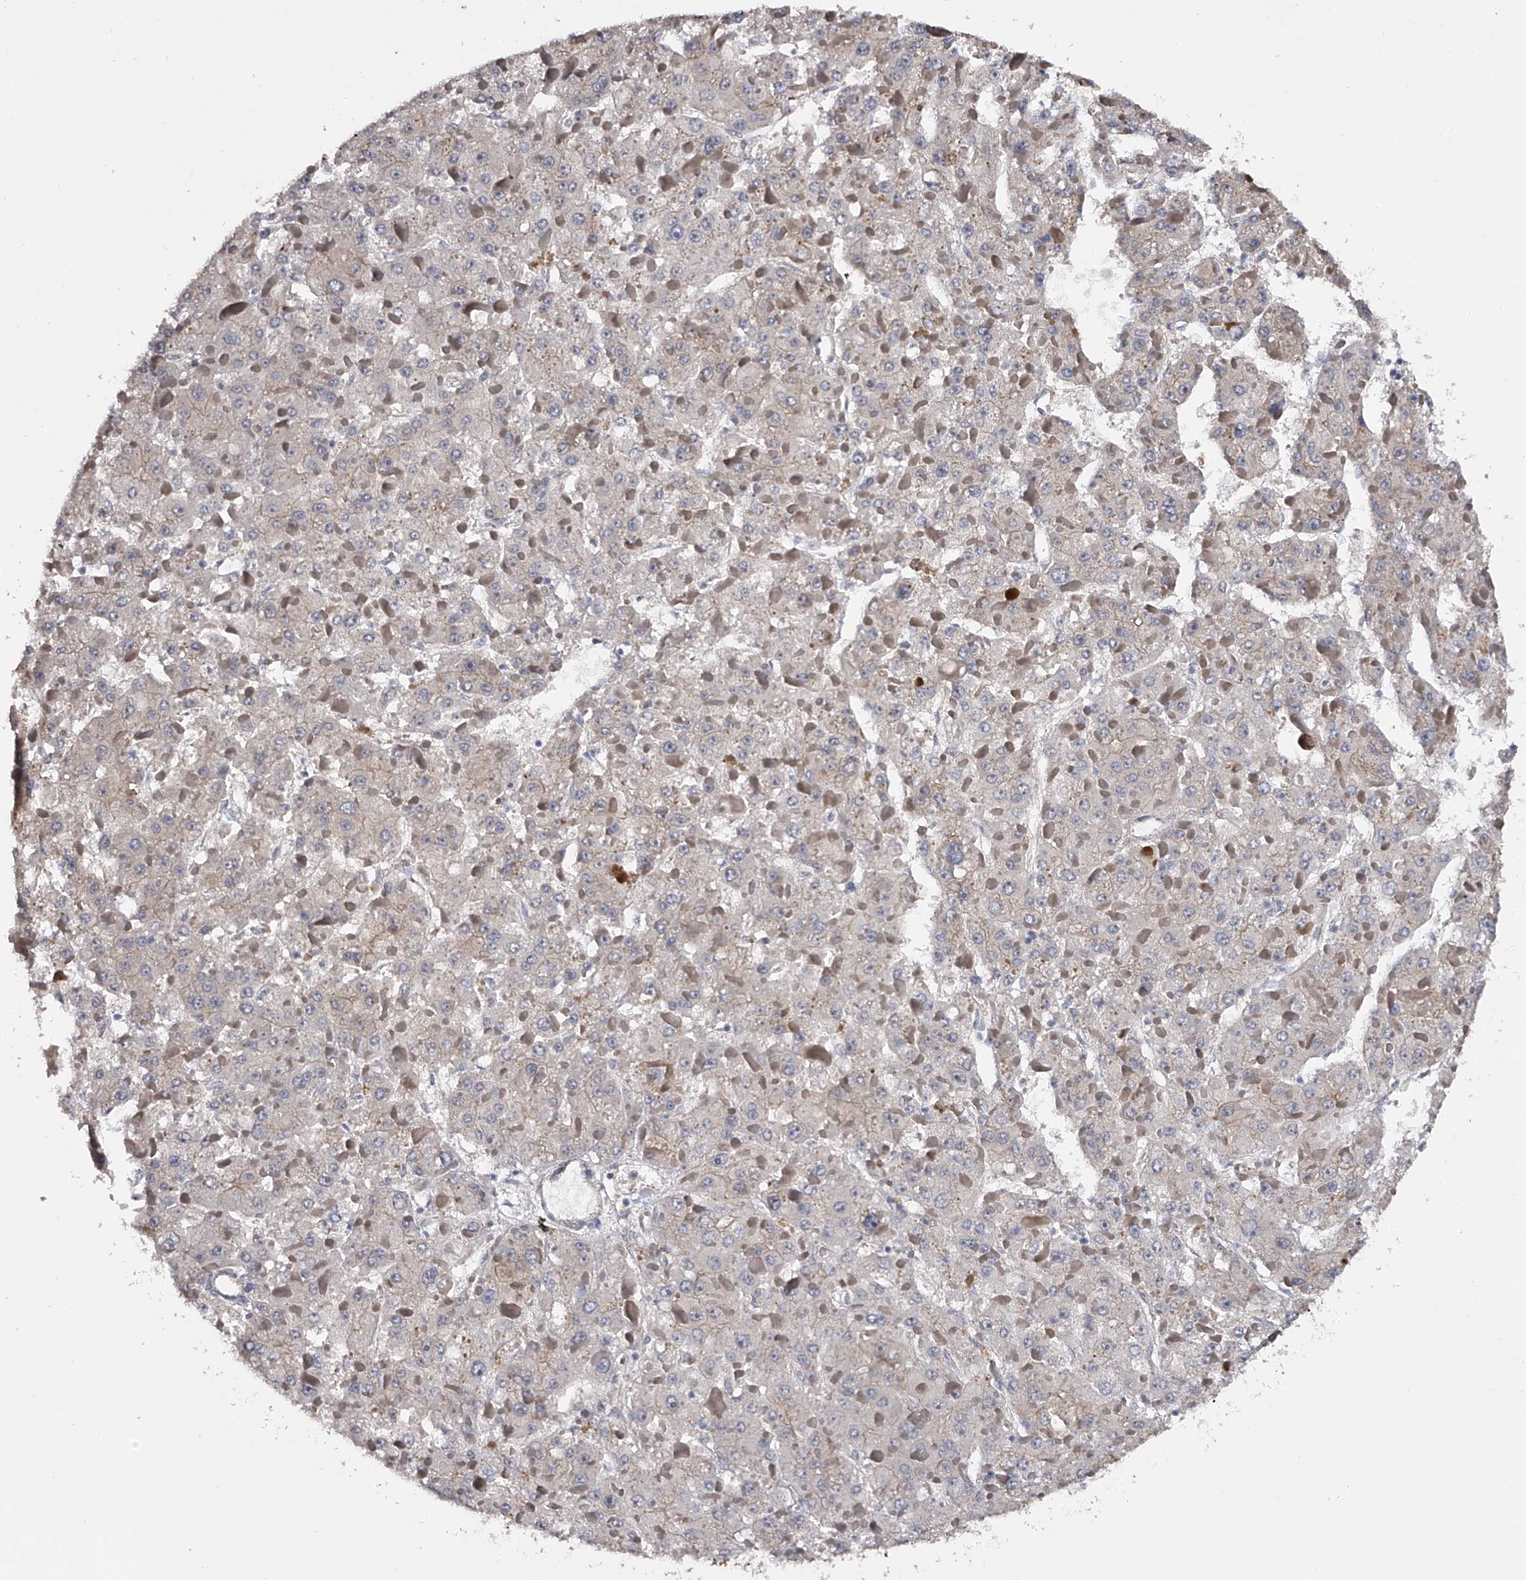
{"staining": {"intensity": "negative", "quantity": "none", "location": "none"}, "tissue": "liver cancer", "cell_type": "Tumor cells", "image_type": "cancer", "snomed": [{"axis": "morphology", "description": "Carcinoma, Hepatocellular, NOS"}, {"axis": "topography", "description": "Liver"}], "caption": "IHC micrograph of liver cancer (hepatocellular carcinoma) stained for a protein (brown), which exhibits no positivity in tumor cells.", "gene": "MDN1", "patient": {"sex": "female", "age": 73}}